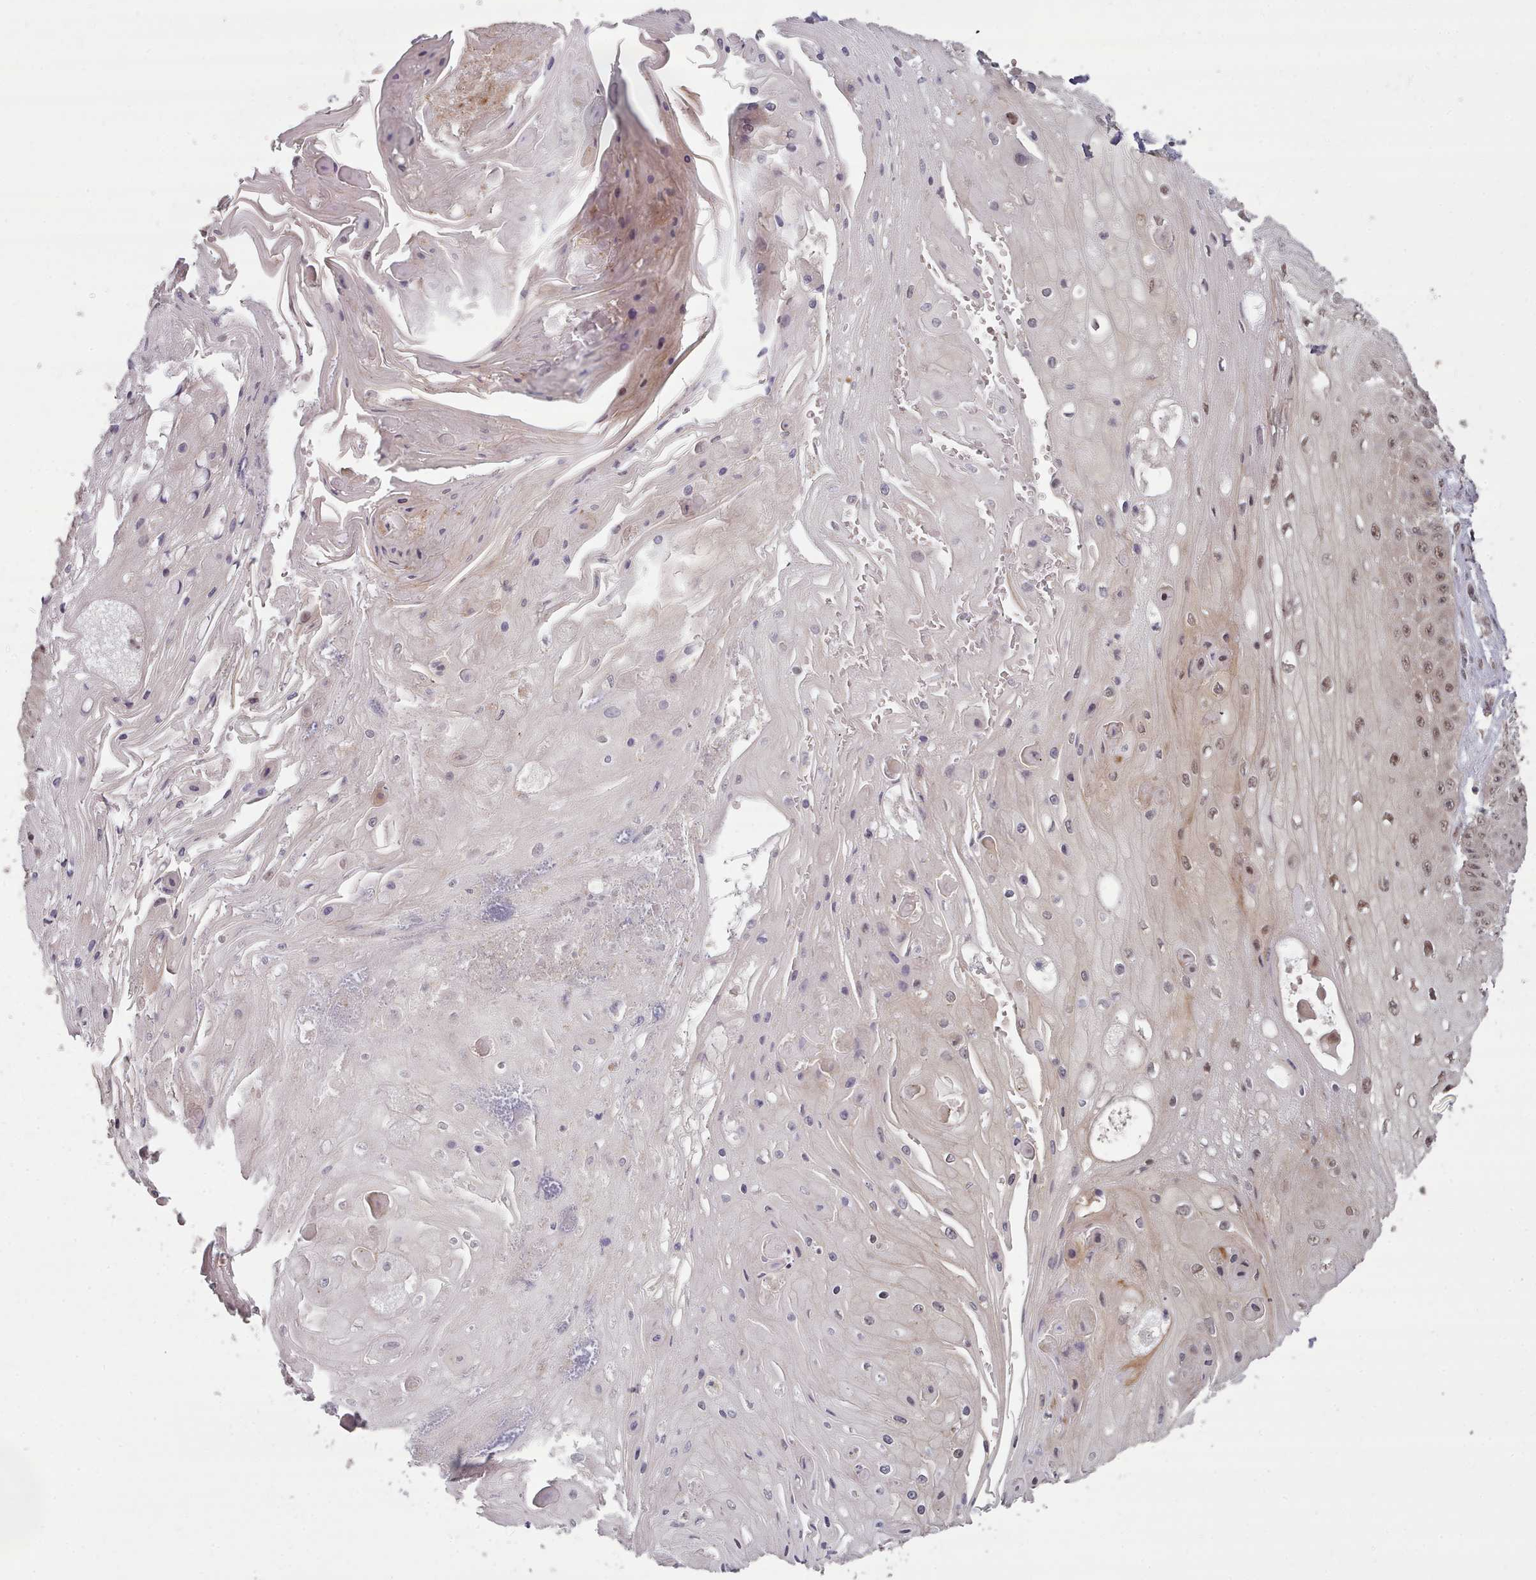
{"staining": {"intensity": "weak", "quantity": "25%-75%", "location": "nuclear"}, "tissue": "skin cancer", "cell_type": "Tumor cells", "image_type": "cancer", "snomed": [{"axis": "morphology", "description": "Squamous cell carcinoma, NOS"}, {"axis": "topography", "description": "Skin"}], "caption": "High-power microscopy captured an immunohistochemistry (IHC) photomicrograph of skin cancer, revealing weak nuclear positivity in about 25%-75% of tumor cells.", "gene": "DHX8", "patient": {"sex": "male", "age": 70}}